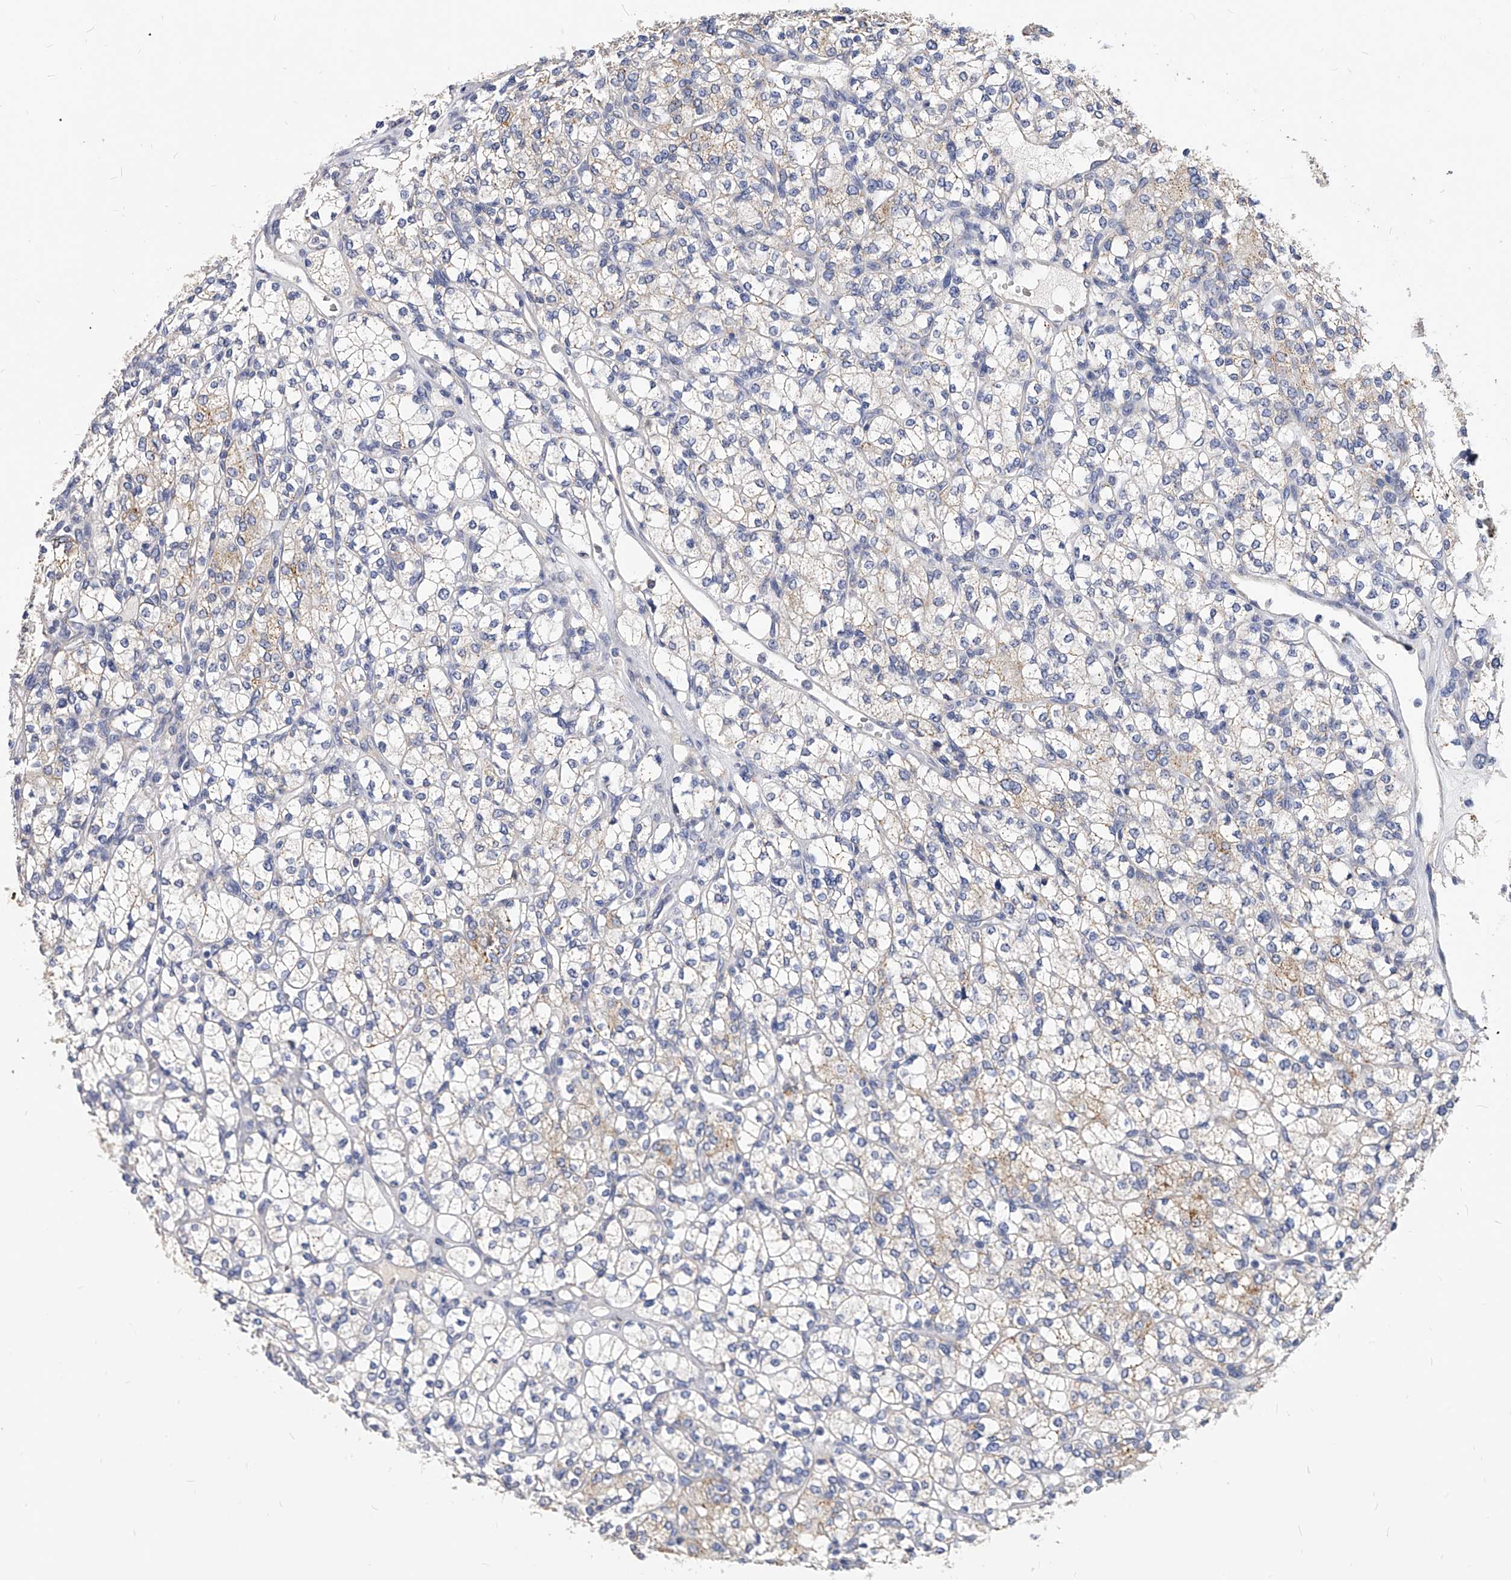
{"staining": {"intensity": "weak", "quantity": "<25%", "location": "cytoplasmic/membranous"}, "tissue": "renal cancer", "cell_type": "Tumor cells", "image_type": "cancer", "snomed": [{"axis": "morphology", "description": "Adenocarcinoma, NOS"}, {"axis": "topography", "description": "Kidney"}], "caption": "Tumor cells show no significant protein positivity in renal cancer. Nuclei are stained in blue.", "gene": "ZNF529", "patient": {"sex": "male", "age": 77}}